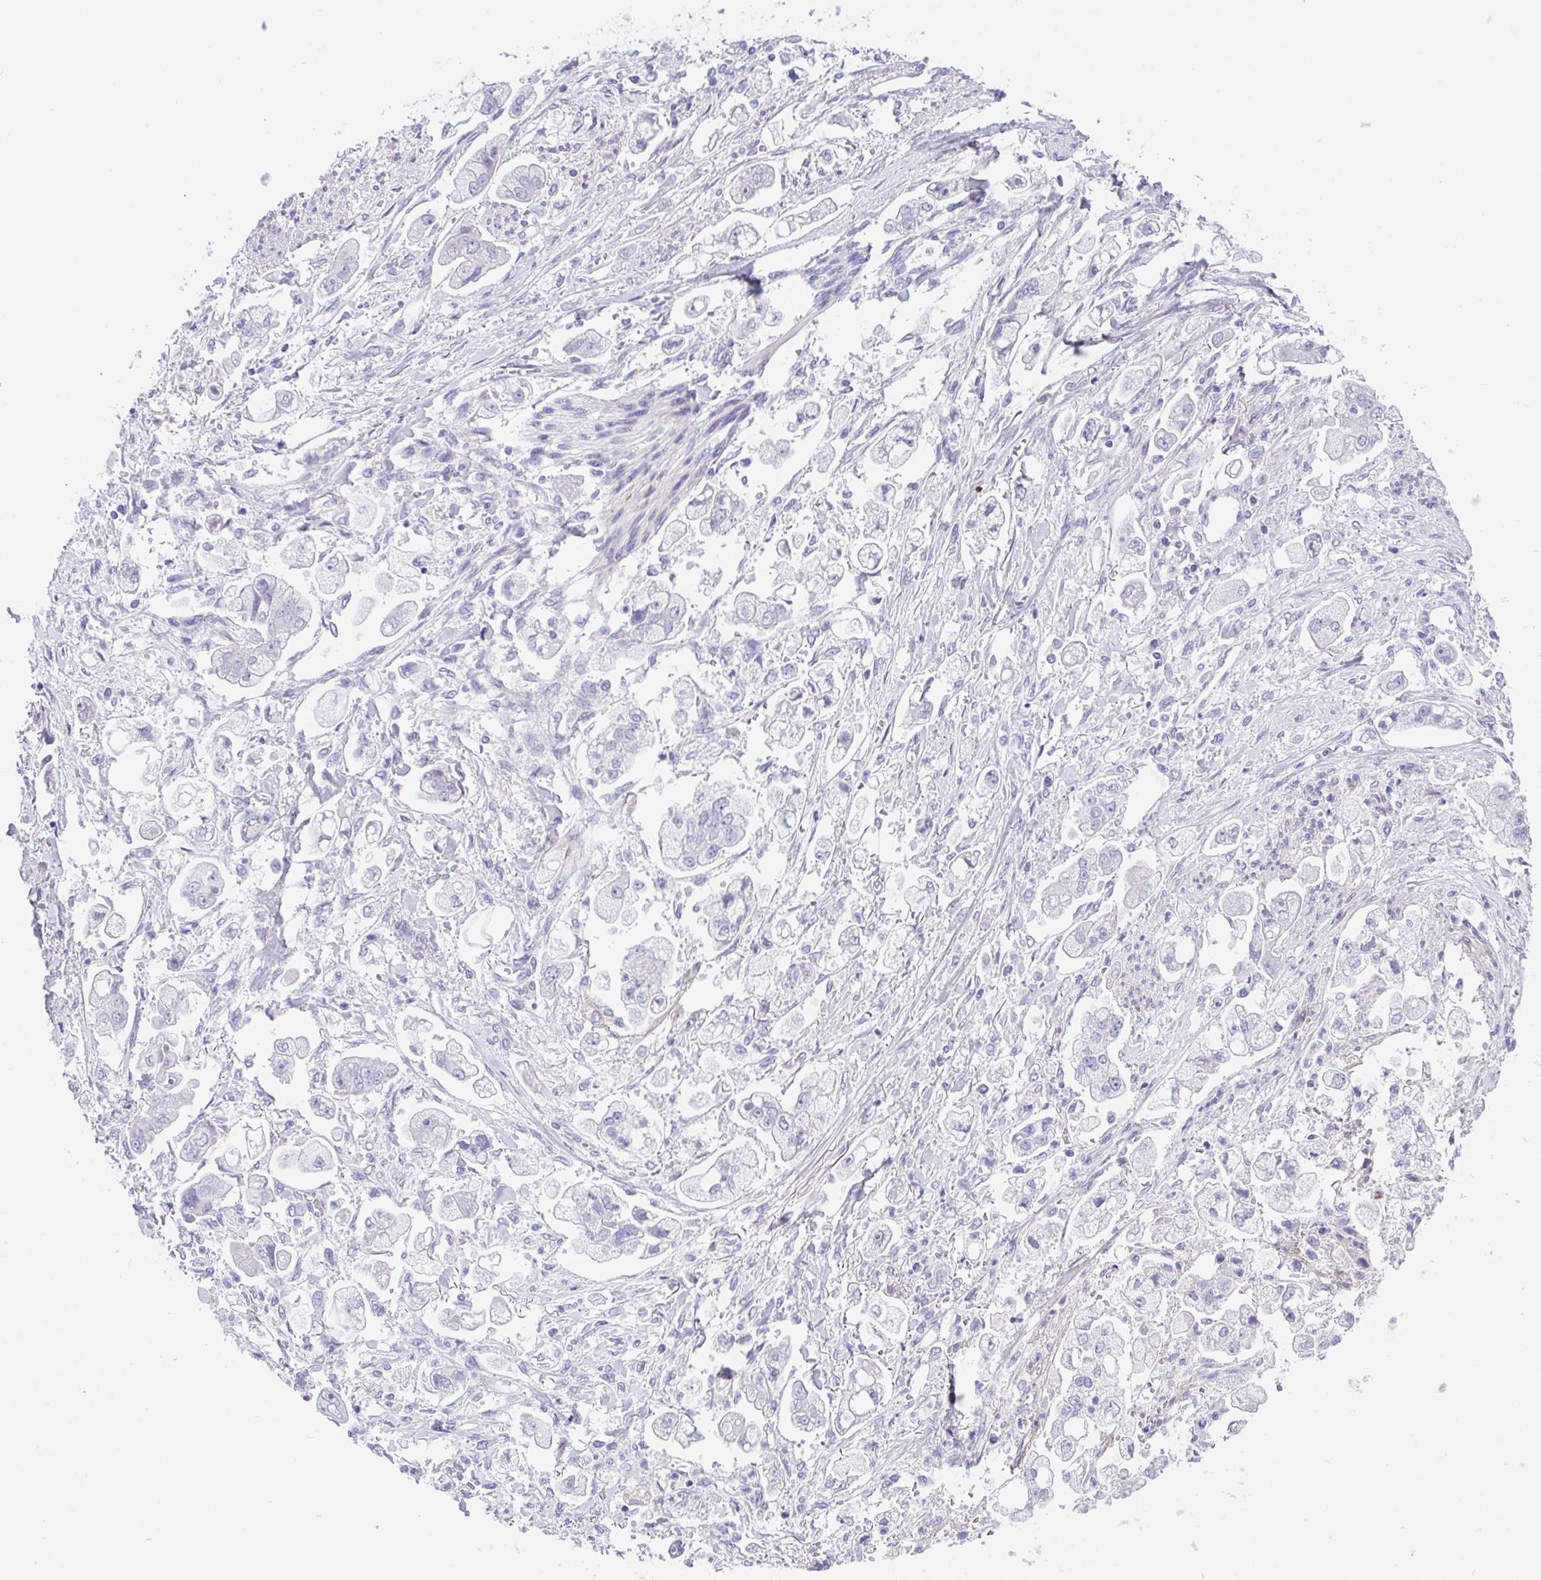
{"staining": {"intensity": "negative", "quantity": "none", "location": "none"}, "tissue": "stomach cancer", "cell_type": "Tumor cells", "image_type": "cancer", "snomed": [{"axis": "morphology", "description": "Adenocarcinoma, NOS"}, {"axis": "topography", "description": "Stomach"}], "caption": "The image demonstrates no staining of tumor cells in stomach adenocarcinoma.", "gene": "SLC16A6", "patient": {"sex": "male", "age": 62}}